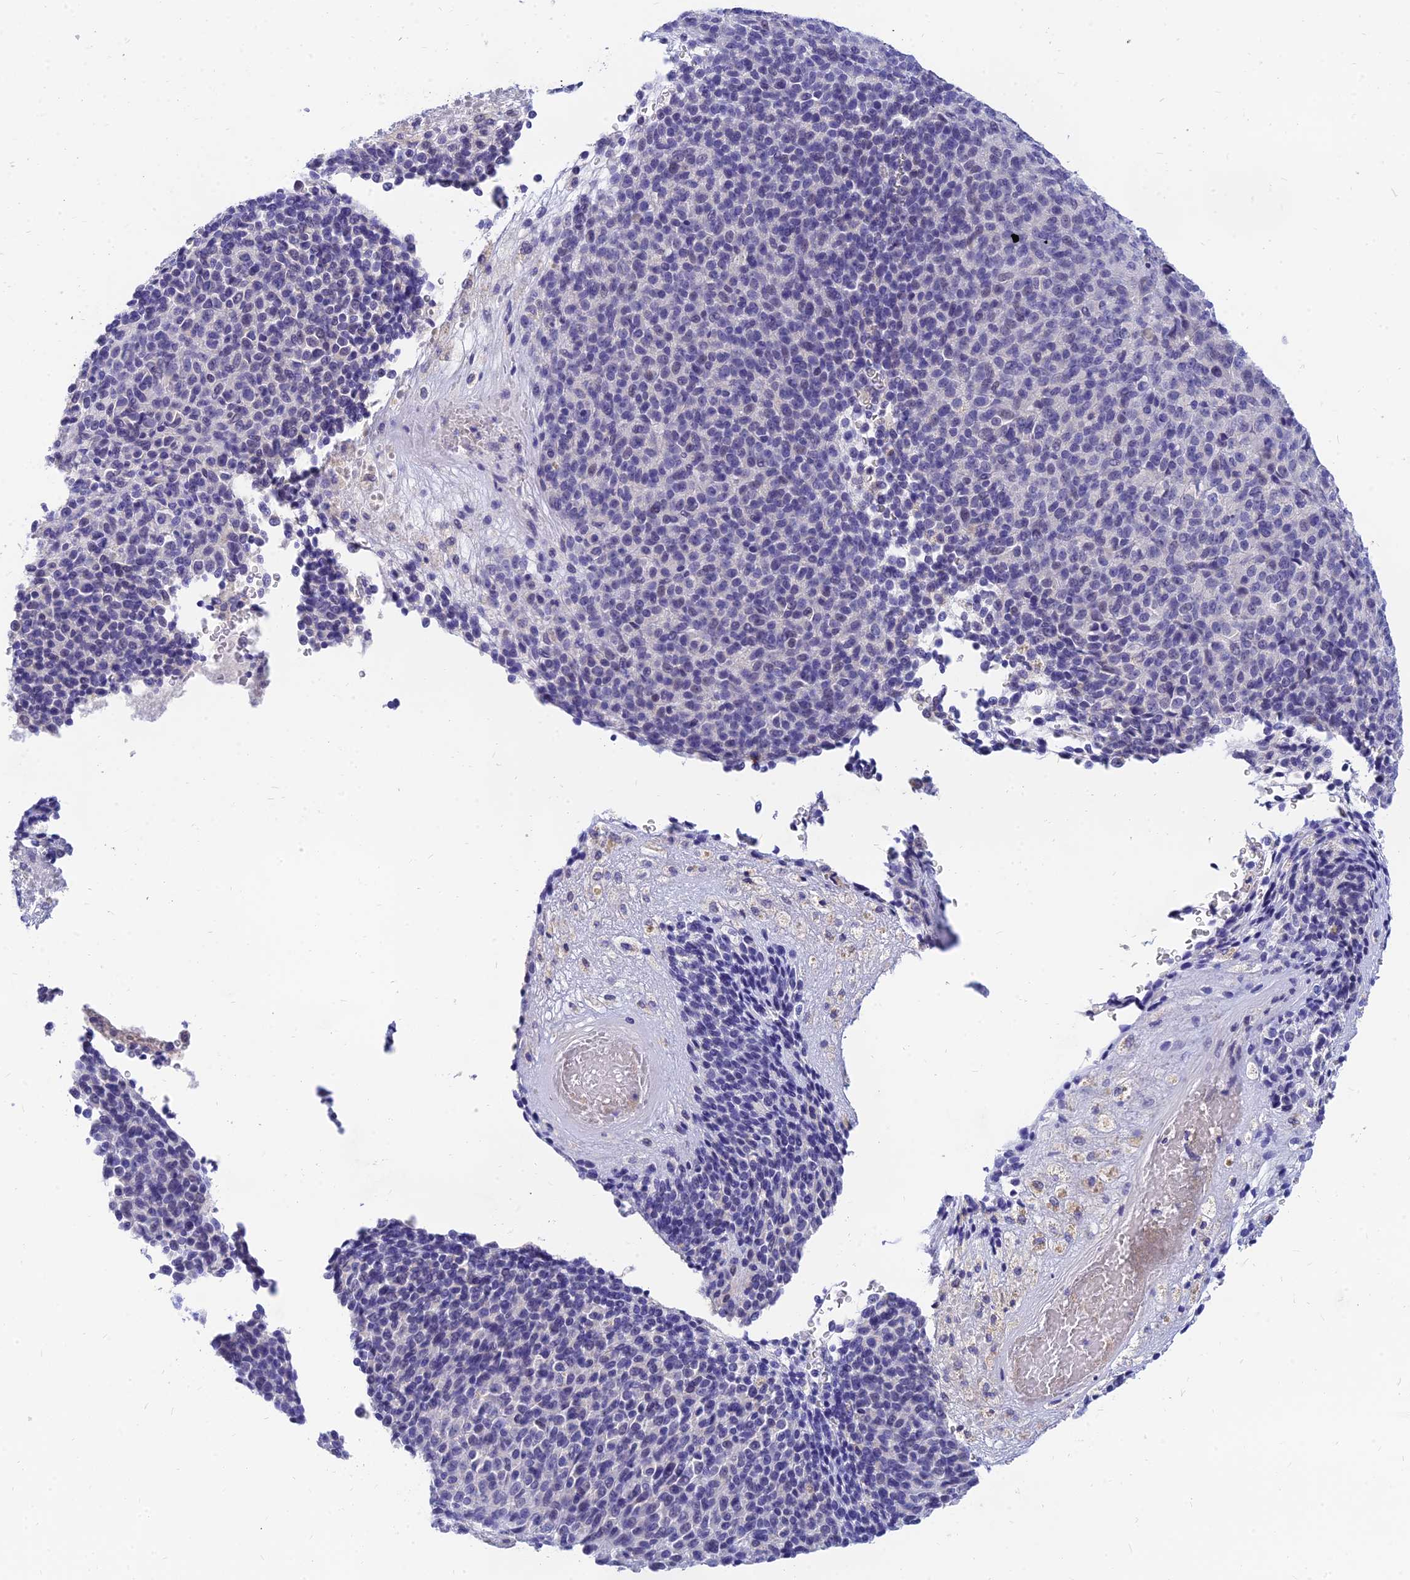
{"staining": {"intensity": "negative", "quantity": "none", "location": "none"}, "tissue": "melanoma", "cell_type": "Tumor cells", "image_type": "cancer", "snomed": [{"axis": "morphology", "description": "Malignant melanoma, Metastatic site"}, {"axis": "topography", "description": "Brain"}], "caption": "IHC of human malignant melanoma (metastatic site) exhibits no staining in tumor cells. Brightfield microscopy of immunohistochemistry (IHC) stained with DAB (brown) and hematoxylin (blue), captured at high magnification.", "gene": "TMEM161B", "patient": {"sex": "female", "age": 56}}